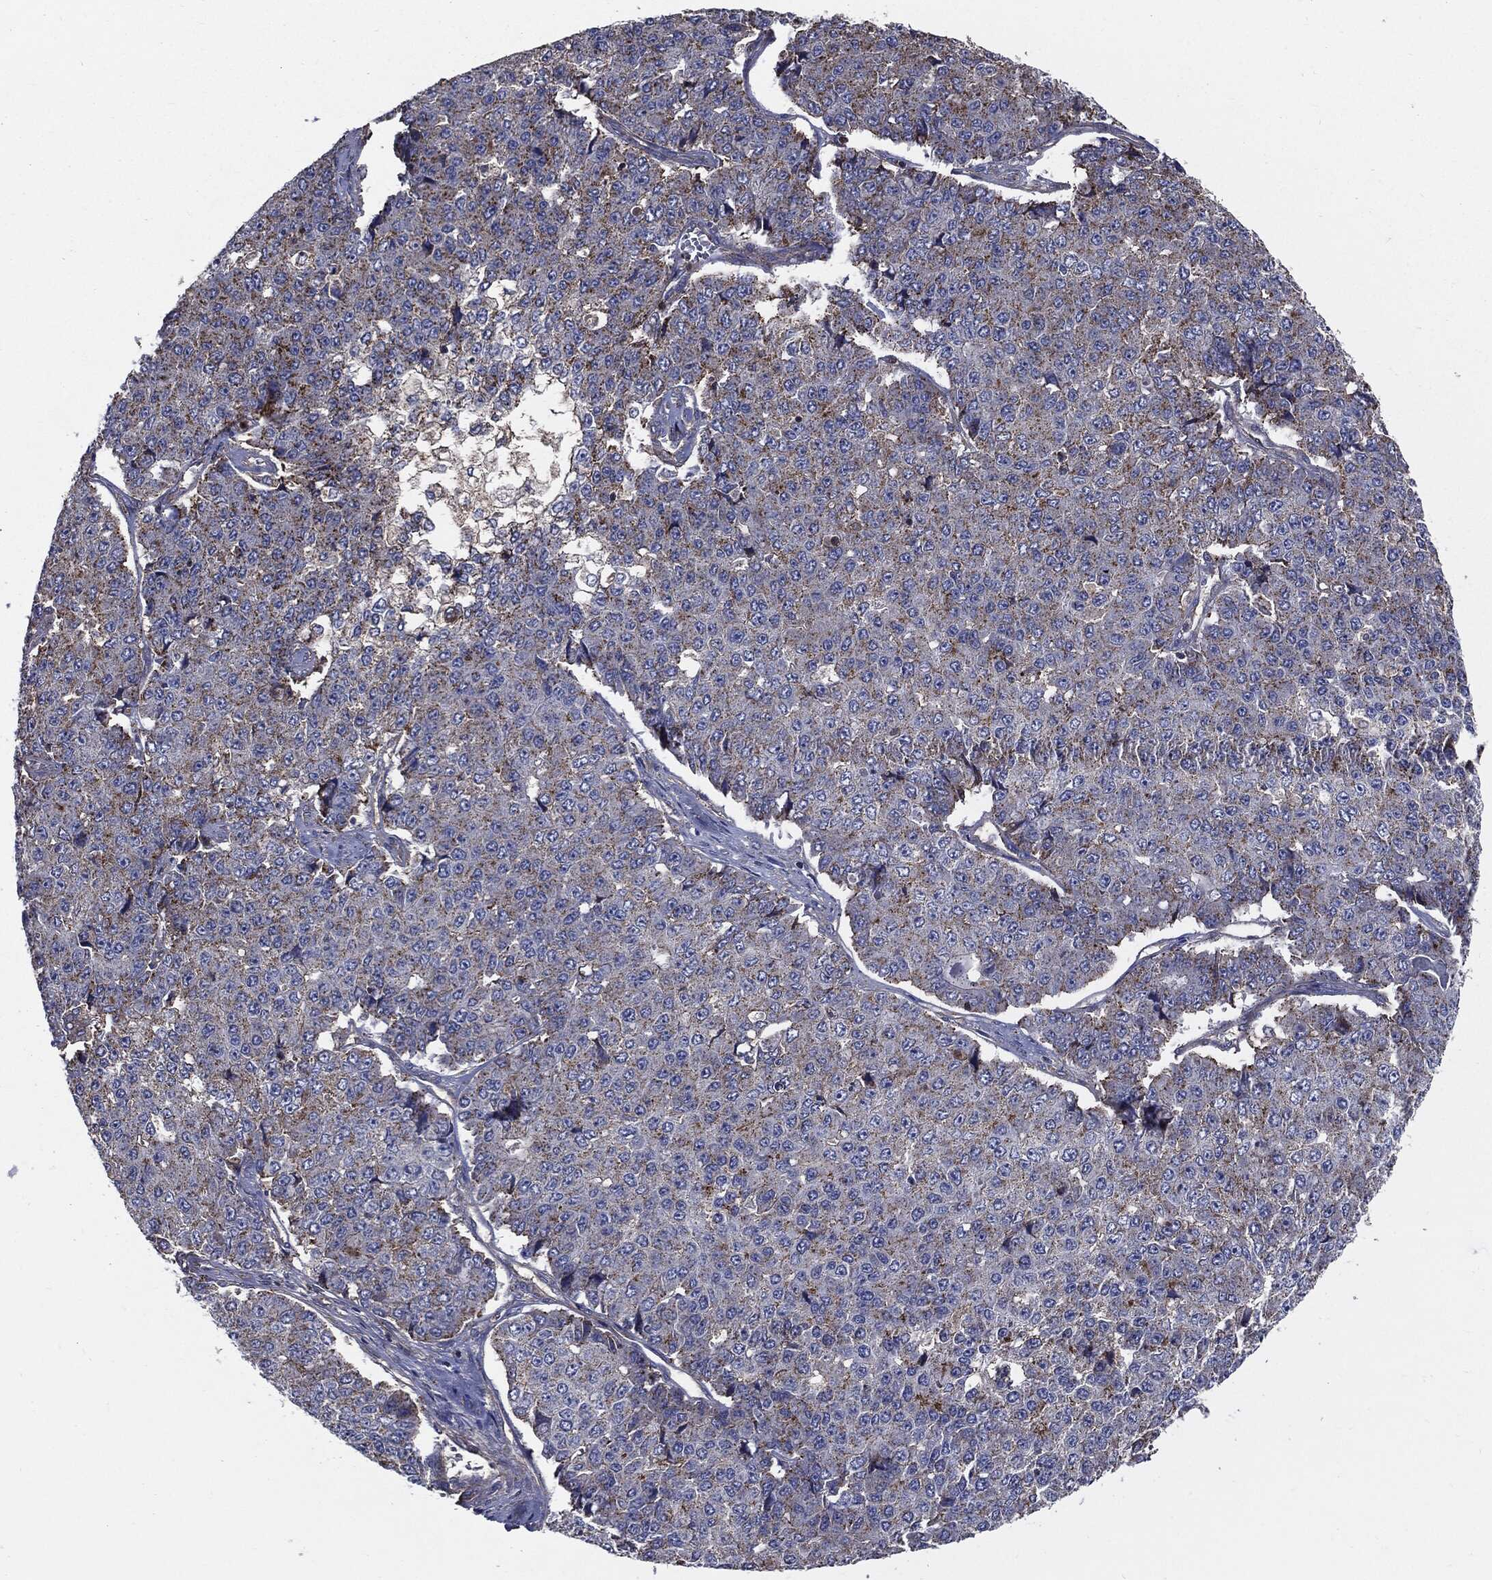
{"staining": {"intensity": "moderate", "quantity": "<25%", "location": "cytoplasmic/membranous"}, "tissue": "pancreatic cancer", "cell_type": "Tumor cells", "image_type": "cancer", "snomed": [{"axis": "morphology", "description": "Normal tissue, NOS"}, {"axis": "morphology", "description": "Adenocarcinoma, NOS"}, {"axis": "topography", "description": "Pancreas"}, {"axis": "topography", "description": "Duodenum"}], "caption": "Immunohistochemical staining of adenocarcinoma (pancreatic) displays low levels of moderate cytoplasmic/membranous positivity in about <25% of tumor cells.", "gene": "PDCD6IP", "patient": {"sex": "male", "age": 50}}